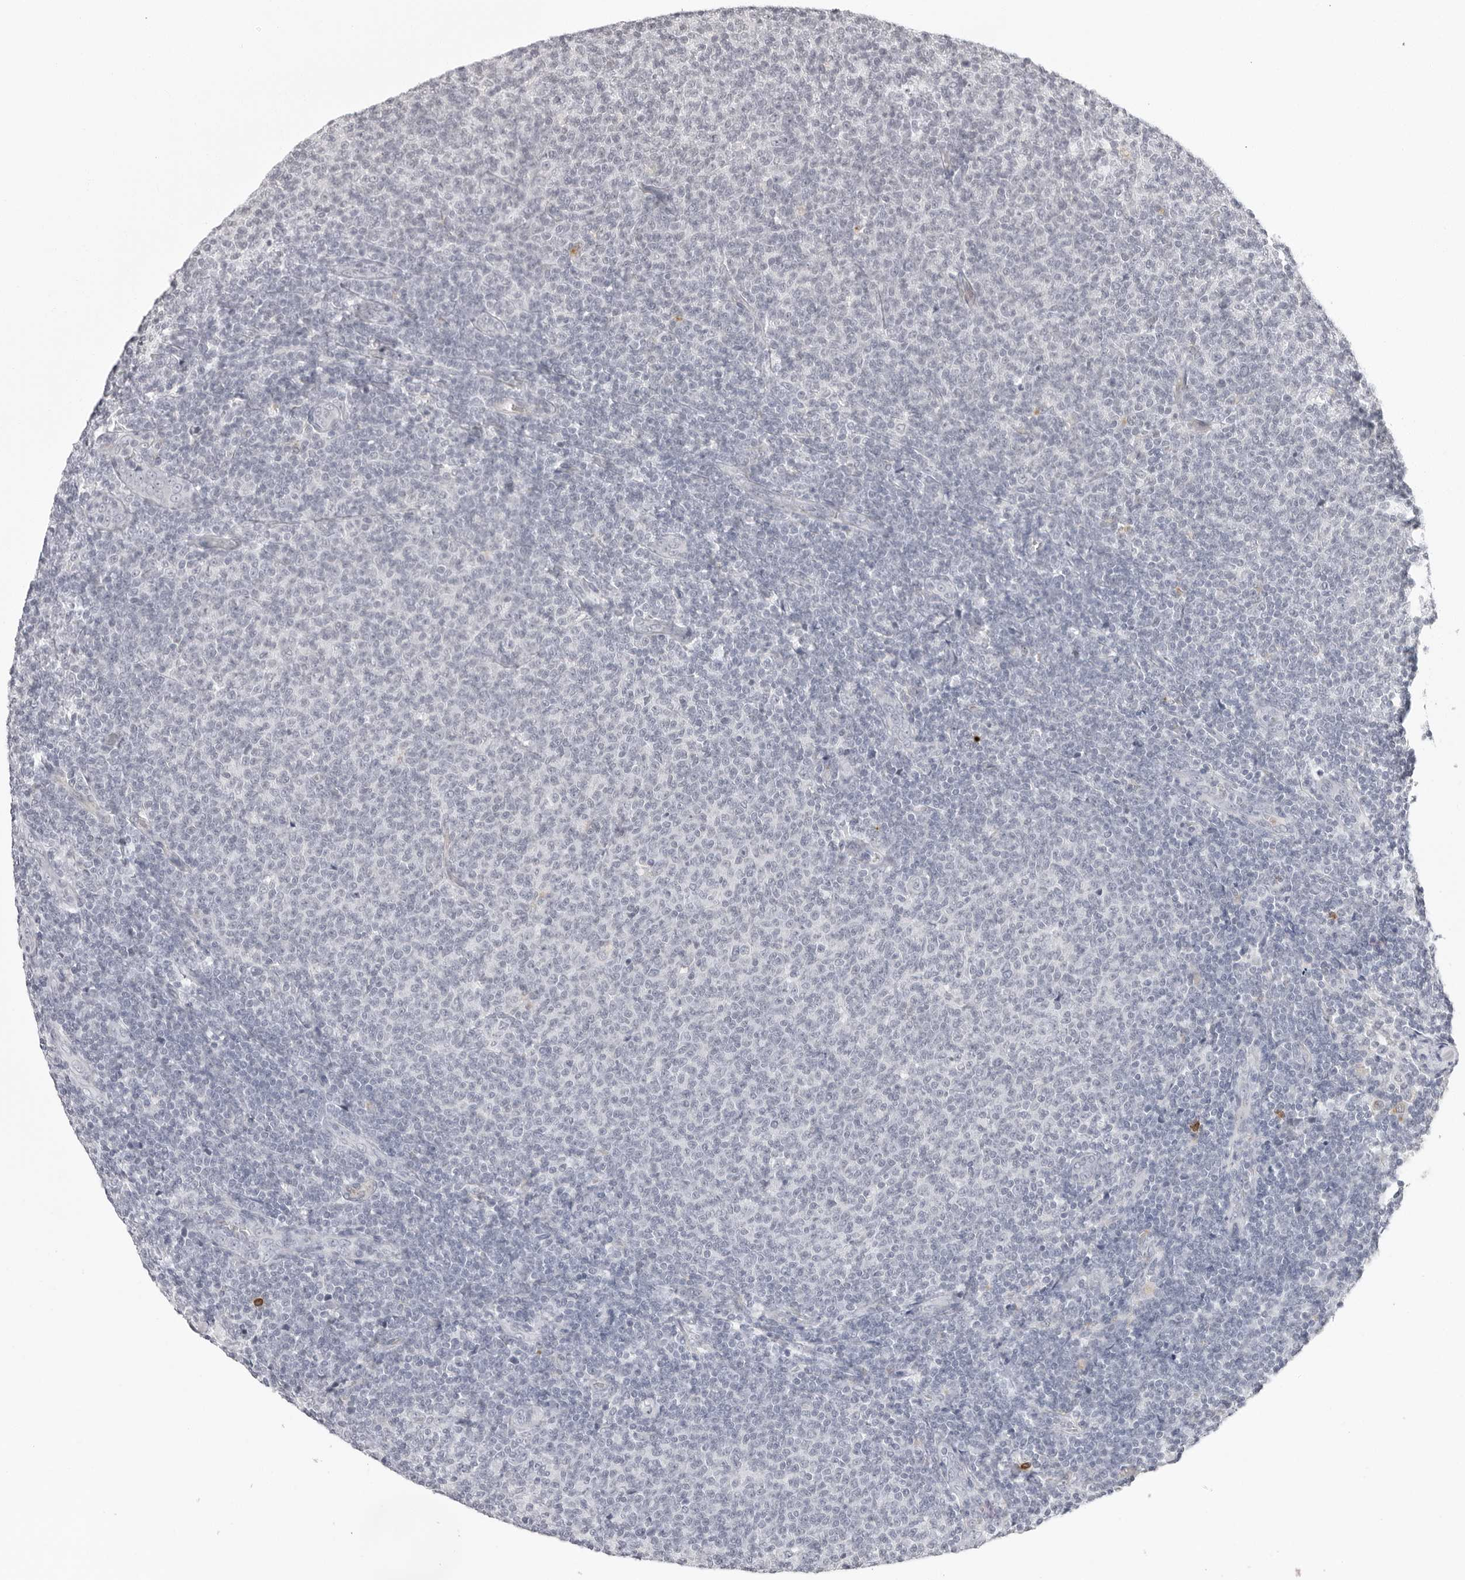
{"staining": {"intensity": "negative", "quantity": "none", "location": "none"}, "tissue": "lymphoma", "cell_type": "Tumor cells", "image_type": "cancer", "snomed": [{"axis": "morphology", "description": "Malignant lymphoma, non-Hodgkin's type, Low grade"}, {"axis": "topography", "description": "Lymph node"}], "caption": "DAB (3,3'-diaminobenzidine) immunohistochemical staining of lymphoma displays no significant positivity in tumor cells.", "gene": "STRADB", "patient": {"sex": "male", "age": 66}}